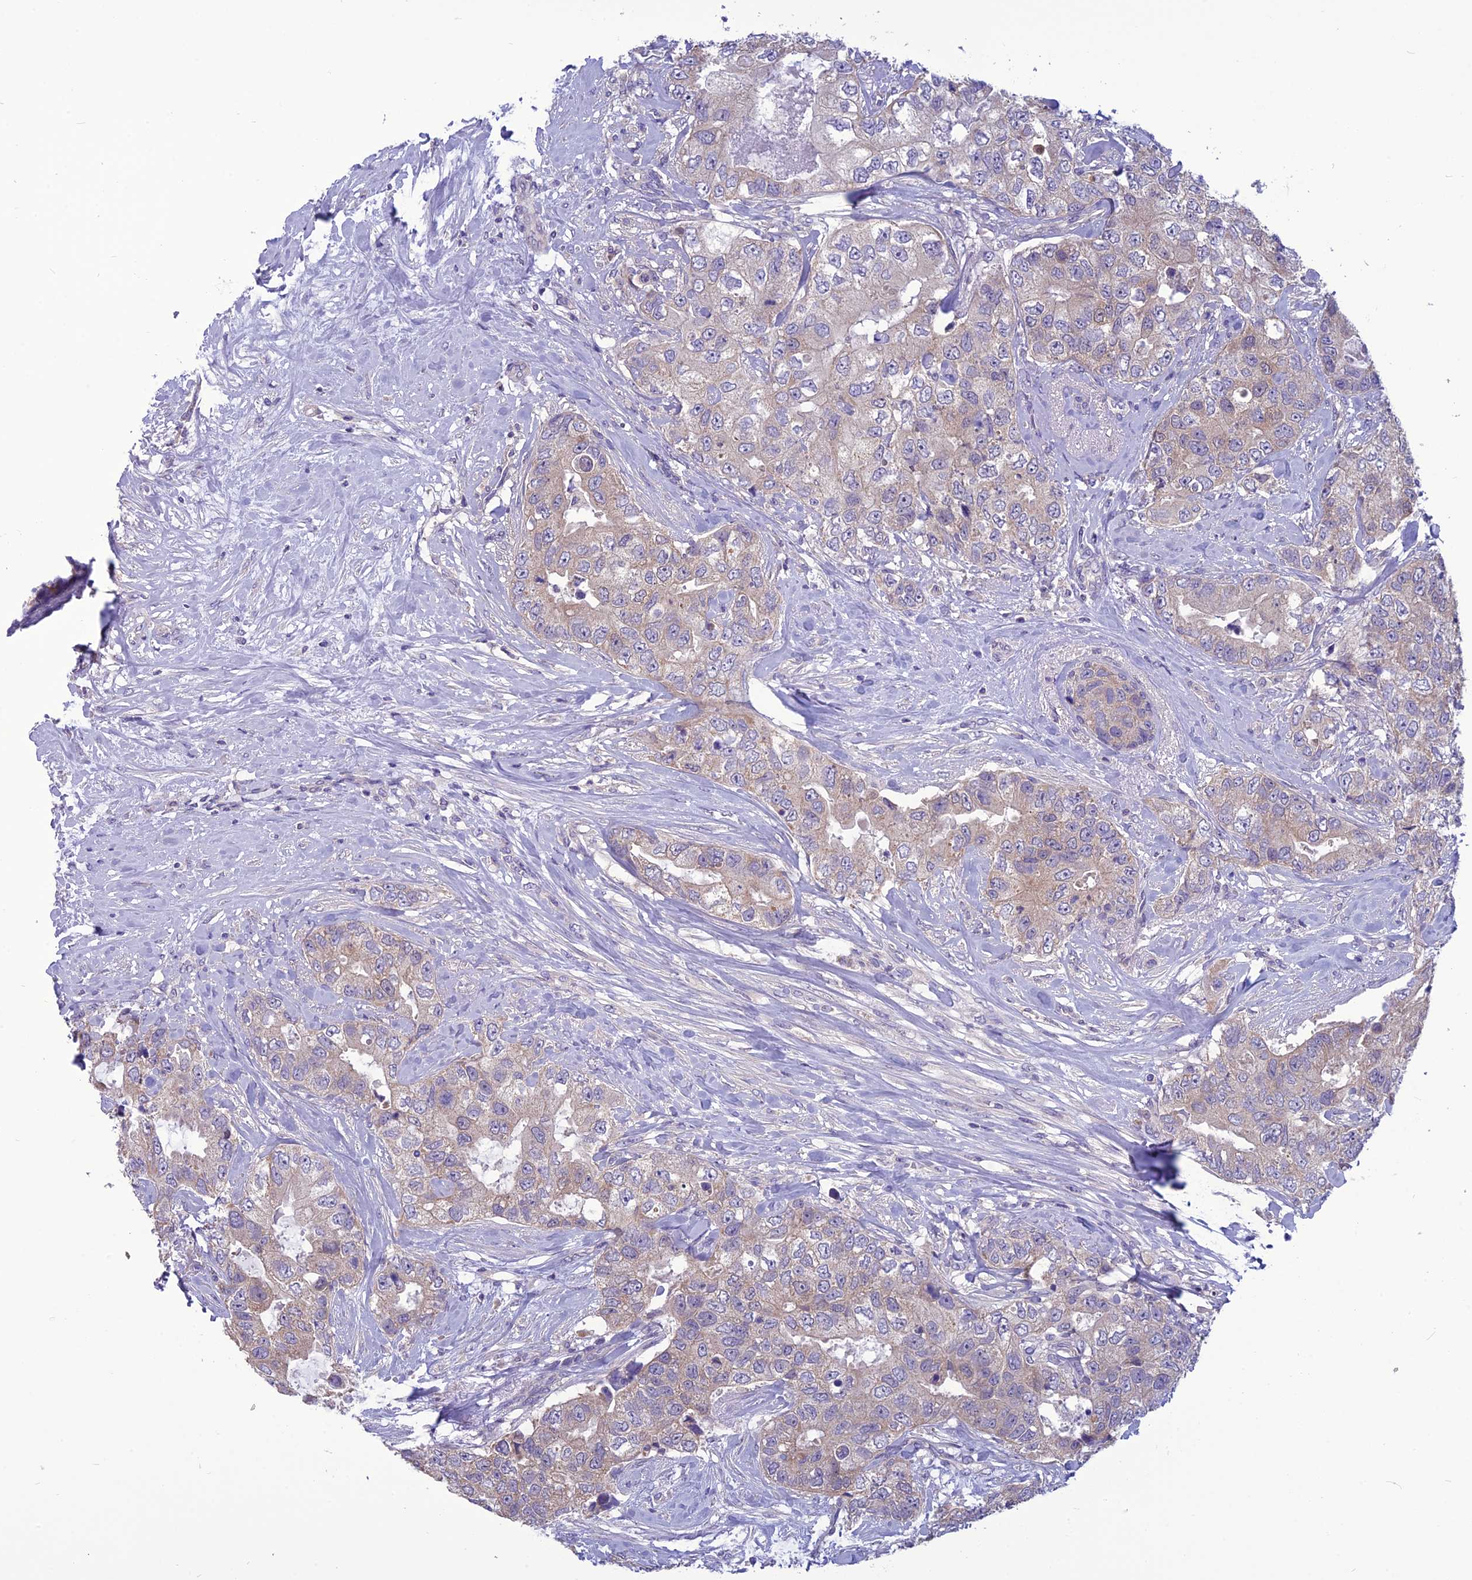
{"staining": {"intensity": "negative", "quantity": "none", "location": "none"}, "tissue": "breast cancer", "cell_type": "Tumor cells", "image_type": "cancer", "snomed": [{"axis": "morphology", "description": "Duct carcinoma"}, {"axis": "topography", "description": "Breast"}], "caption": "Histopathology image shows no significant protein positivity in tumor cells of breast cancer (intraductal carcinoma).", "gene": "PSMF1", "patient": {"sex": "female", "age": 62}}